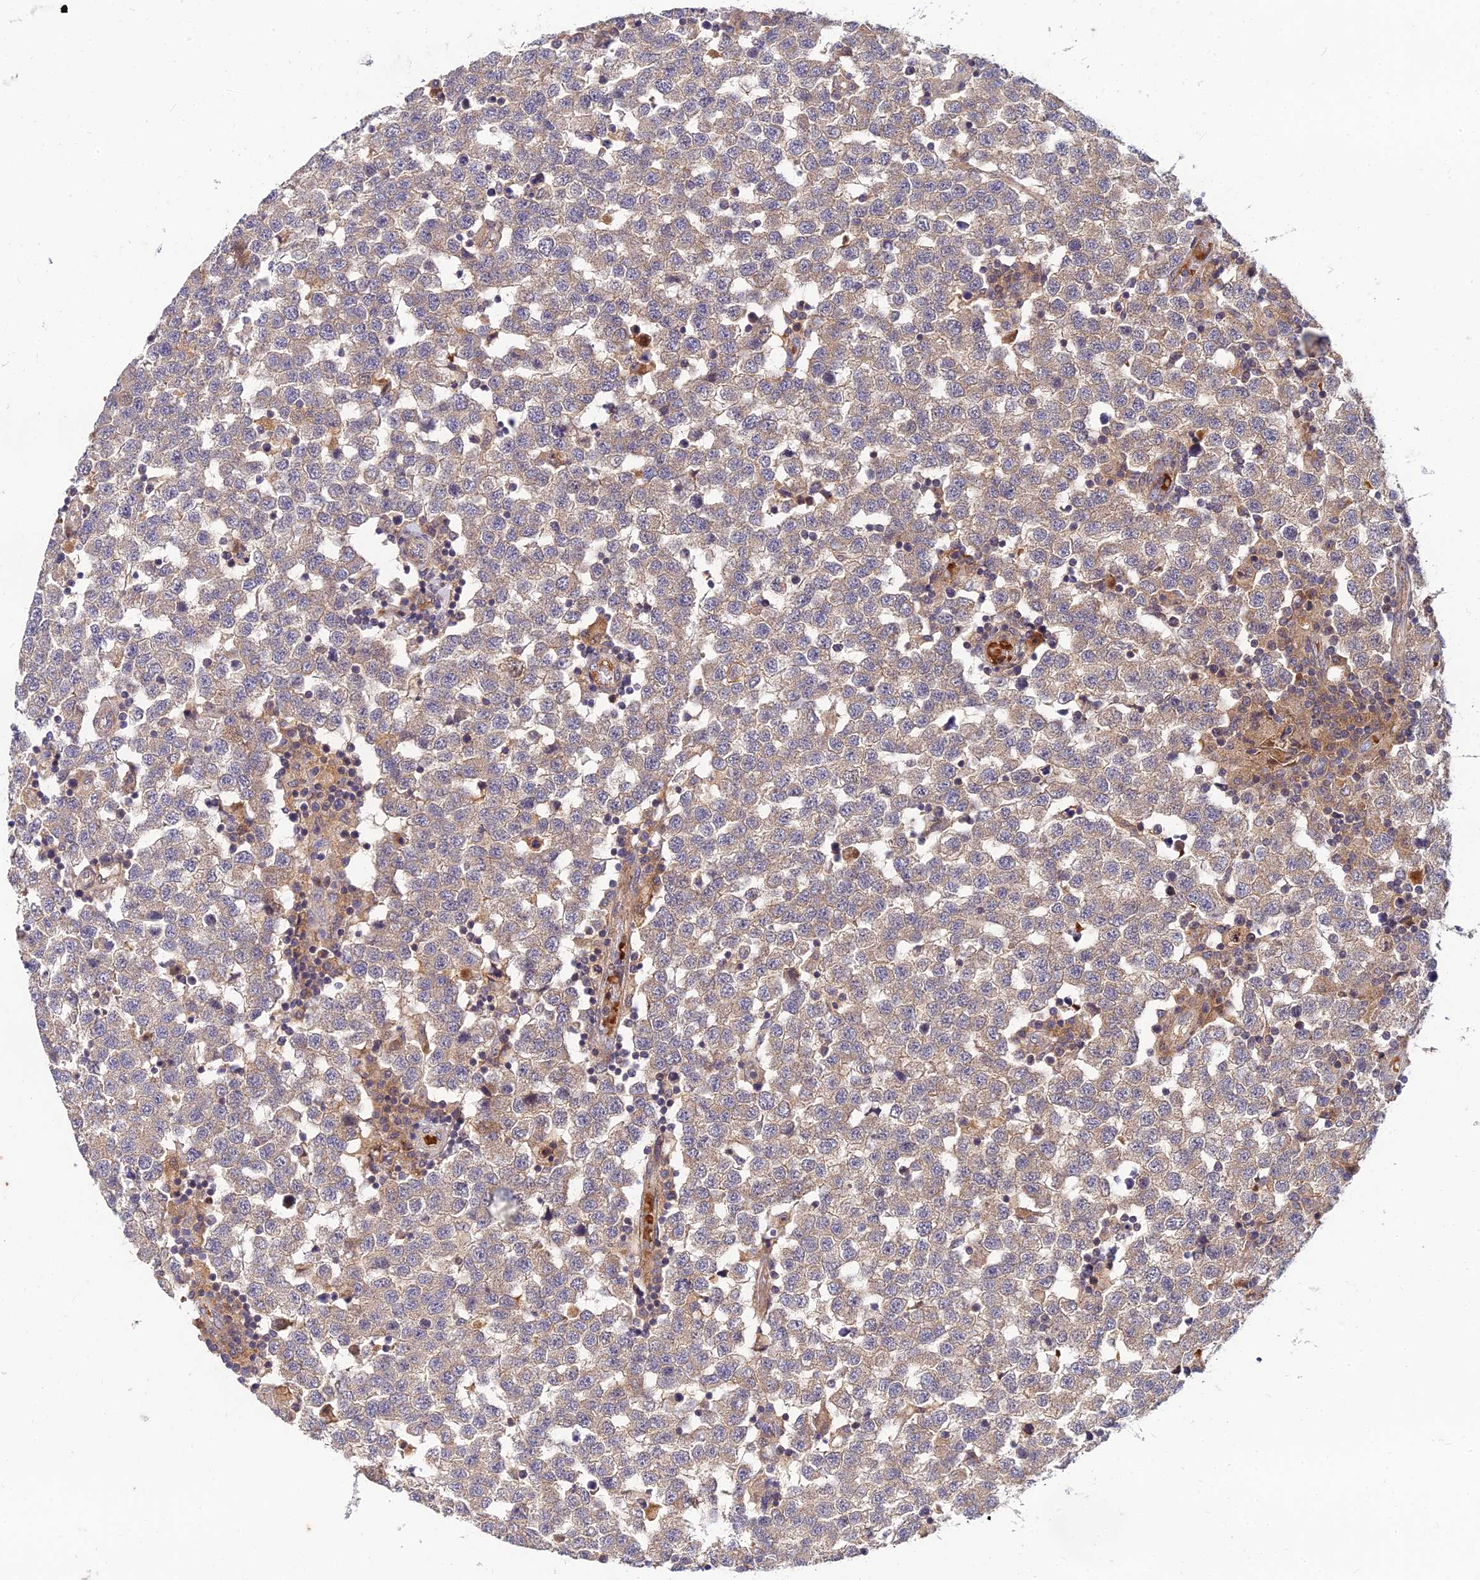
{"staining": {"intensity": "weak", "quantity": ">75%", "location": "cytoplasmic/membranous"}, "tissue": "testis cancer", "cell_type": "Tumor cells", "image_type": "cancer", "snomed": [{"axis": "morphology", "description": "Seminoma, NOS"}, {"axis": "topography", "description": "Testis"}], "caption": "Brown immunohistochemical staining in human seminoma (testis) exhibits weak cytoplasmic/membranous staining in about >75% of tumor cells.", "gene": "NPY", "patient": {"sex": "male", "age": 34}}